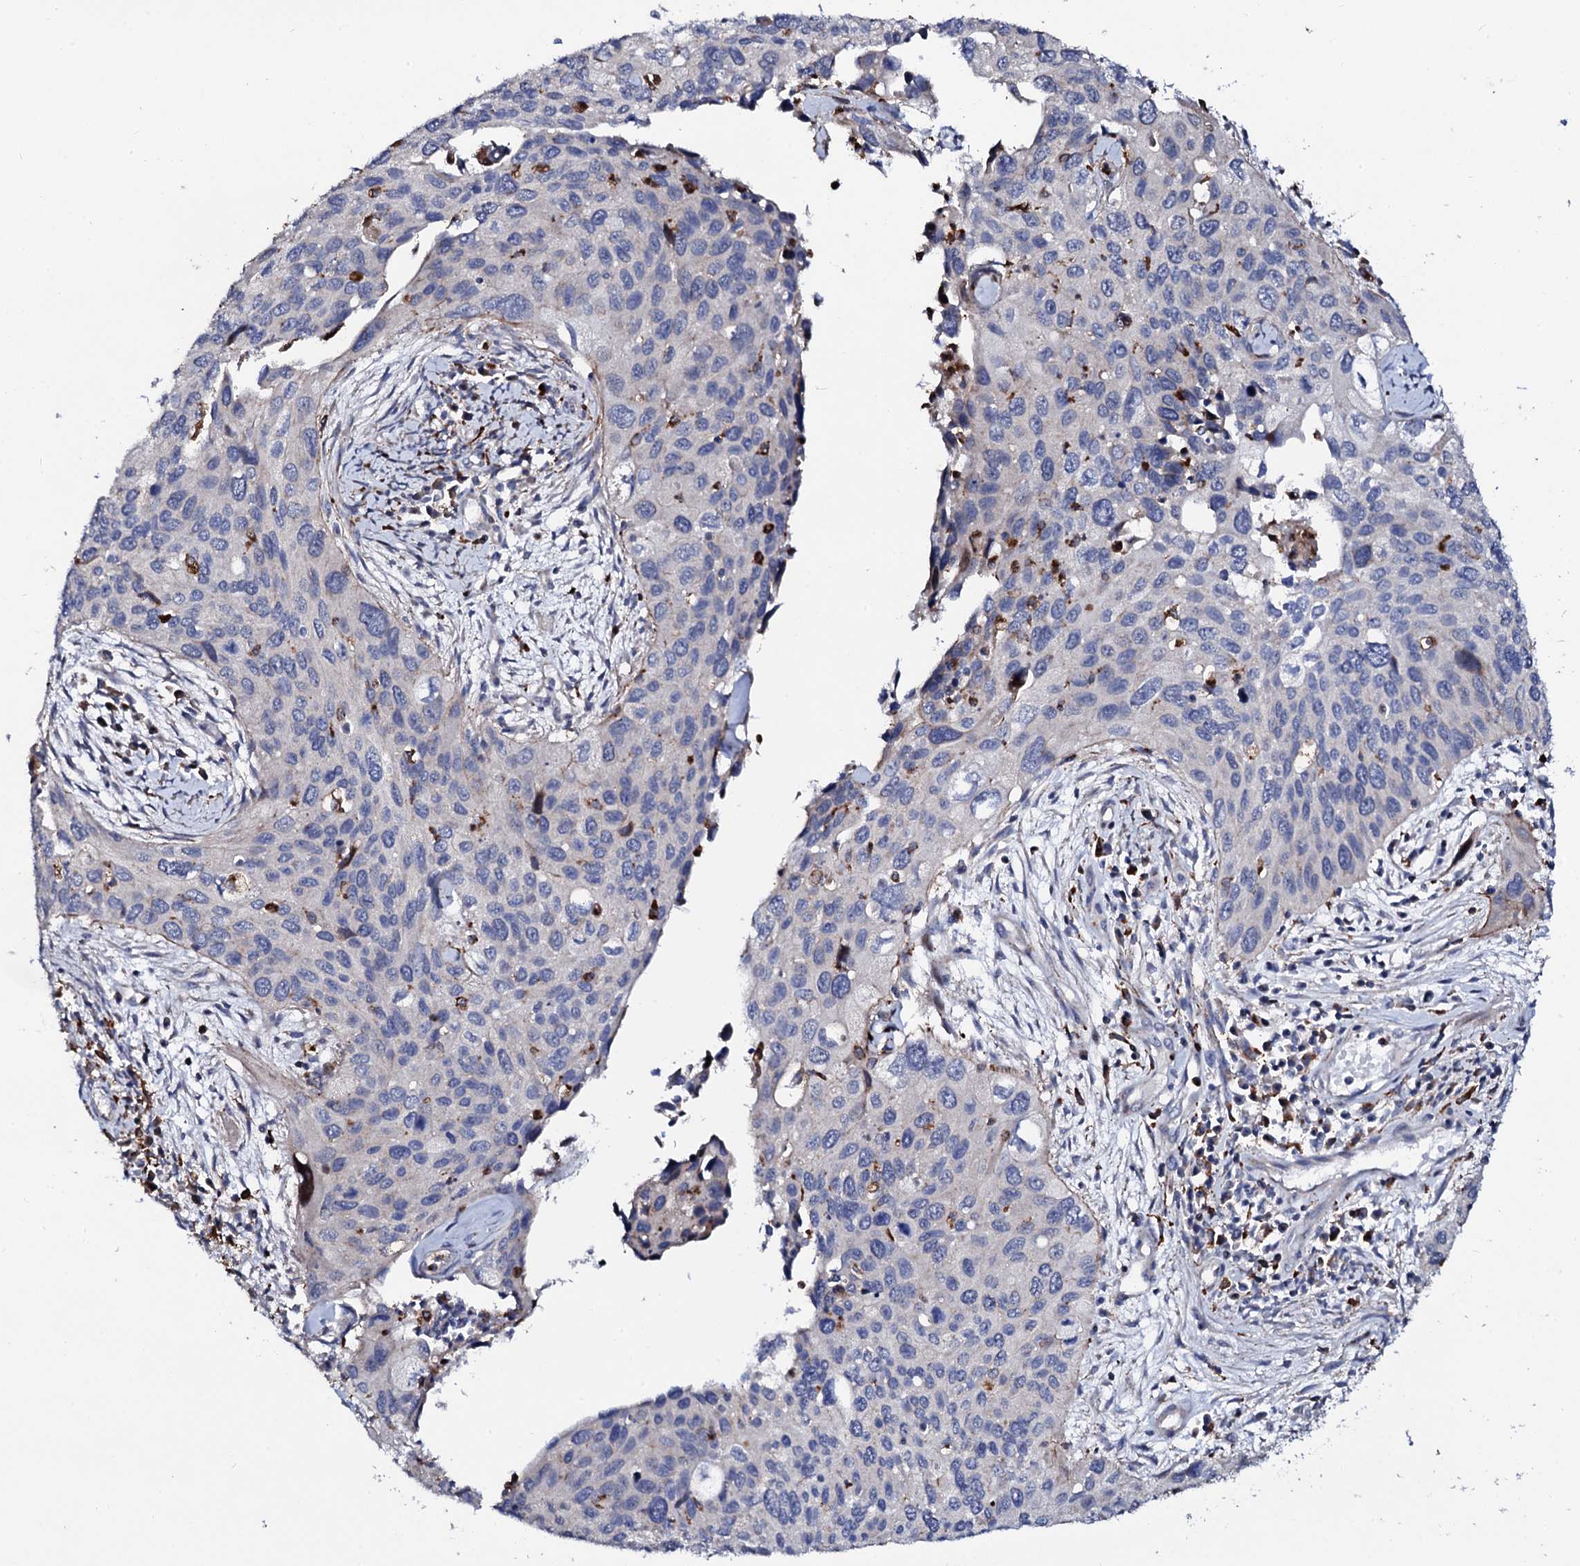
{"staining": {"intensity": "negative", "quantity": "none", "location": "none"}, "tissue": "cervical cancer", "cell_type": "Tumor cells", "image_type": "cancer", "snomed": [{"axis": "morphology", "description": "Squamous cell carcinoma, NOS"}, {"axis": "topography", "description": "Cervix"}], "caption": "A high-resolution micrograph shows immunohistochemistry (IHC) staining of cervical cancer (squamous cell carcinoma), which exhibits no significant positivity in tumor cells.", "gene": "TCIRG1", "patient": {"sex": "female", "age": 55}}